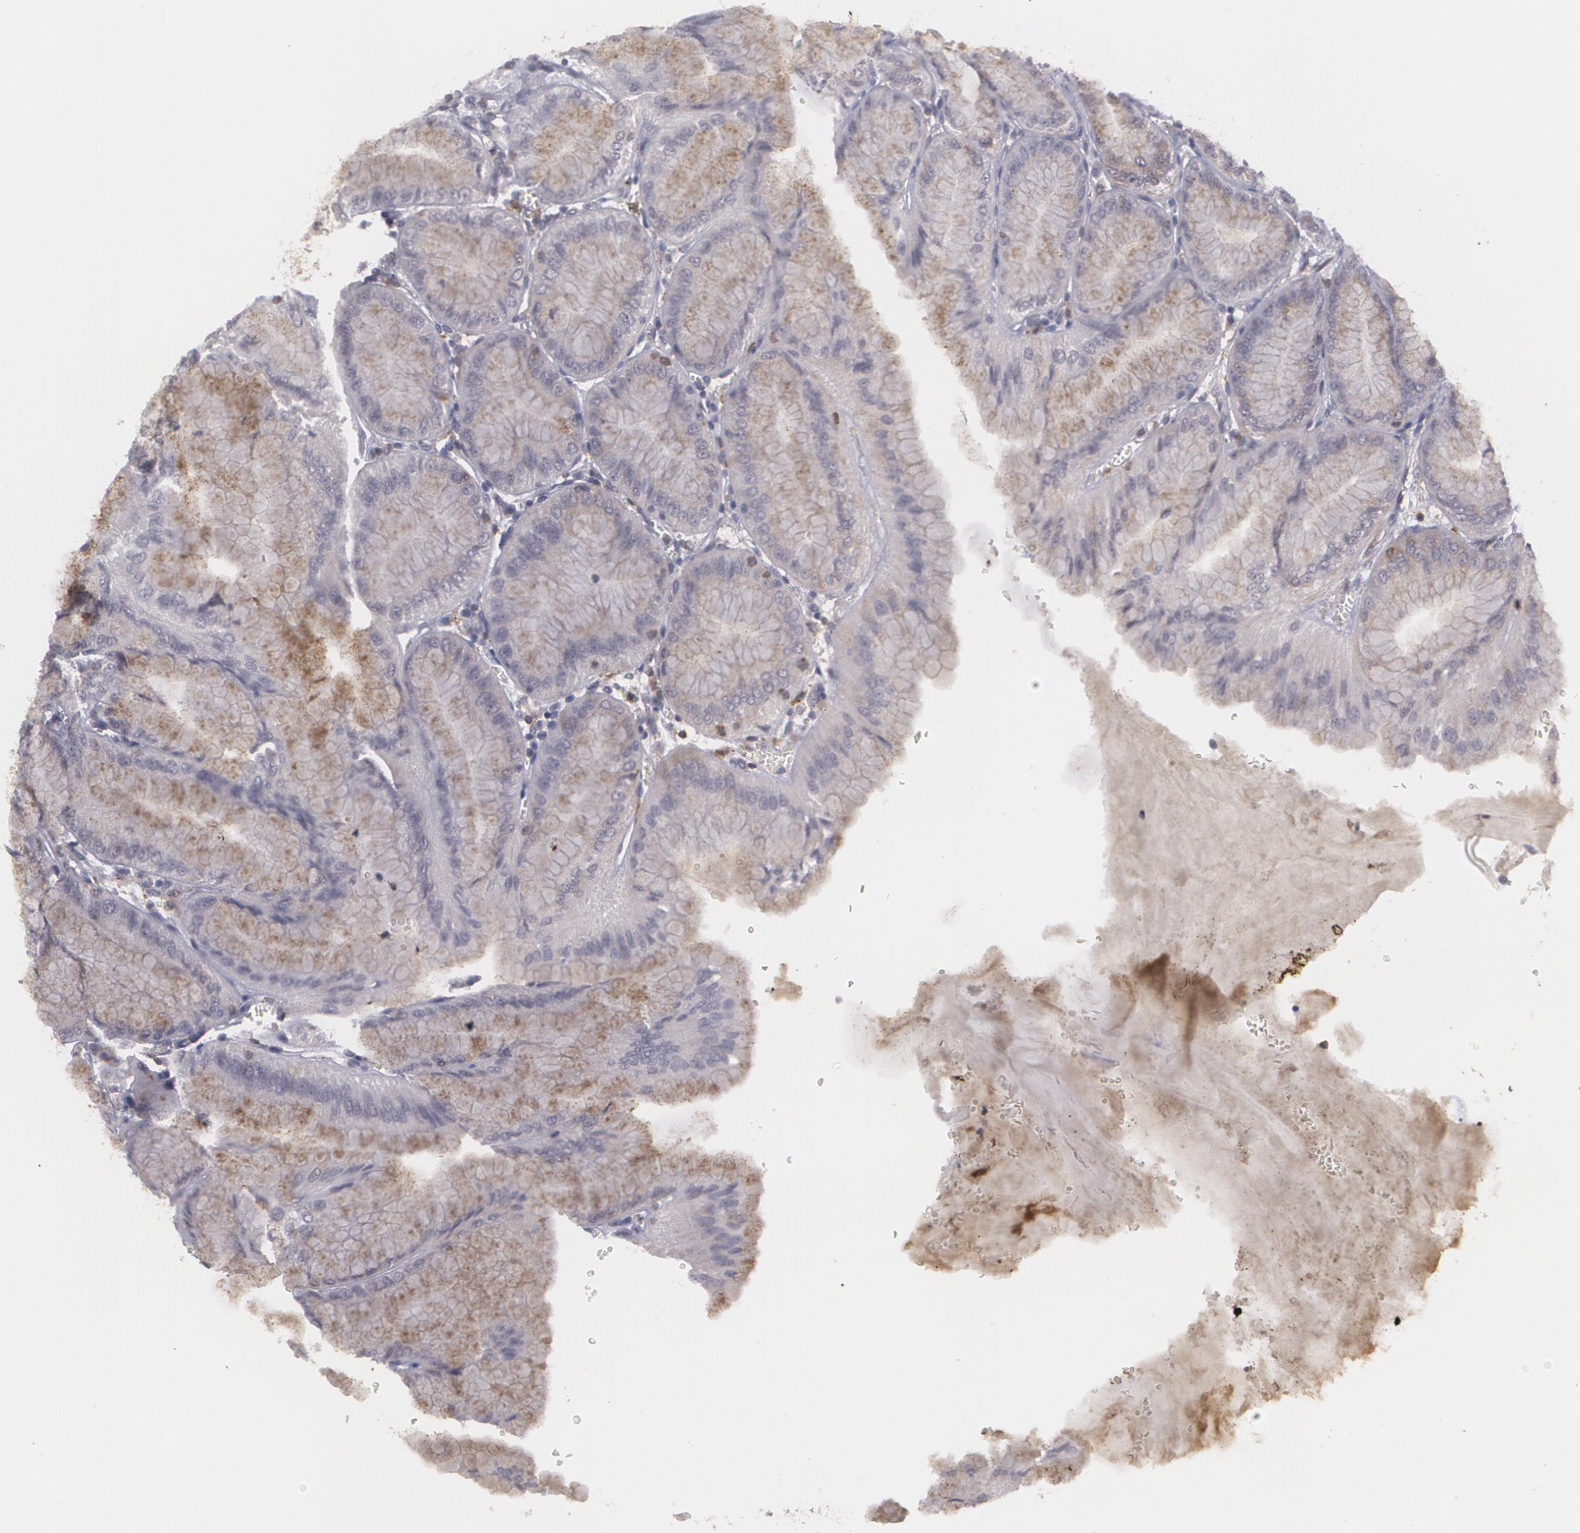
{"staining": {"intensity": "weak", "quantity": ">75%", "location": "cytoplasmic/membranous"}, "tissue": "stomach", "cell_type": "Glandular cells", "image_type": "normal", "snomed": [{"axis": "morphology", "description": "Normal tissue, NOS"}, {"axis": "topography", "description": "Stomach, lower"}], "caption": "DAB immunohistochemical staining of benign stomach reveals weak cytoplasmic/membranous protein positivity in about >75% of glandular cells. (IHC, brightfield microscopy, high magnification).", "gene": "BIN1", "patient": {"sex": "male", "age": 71}}